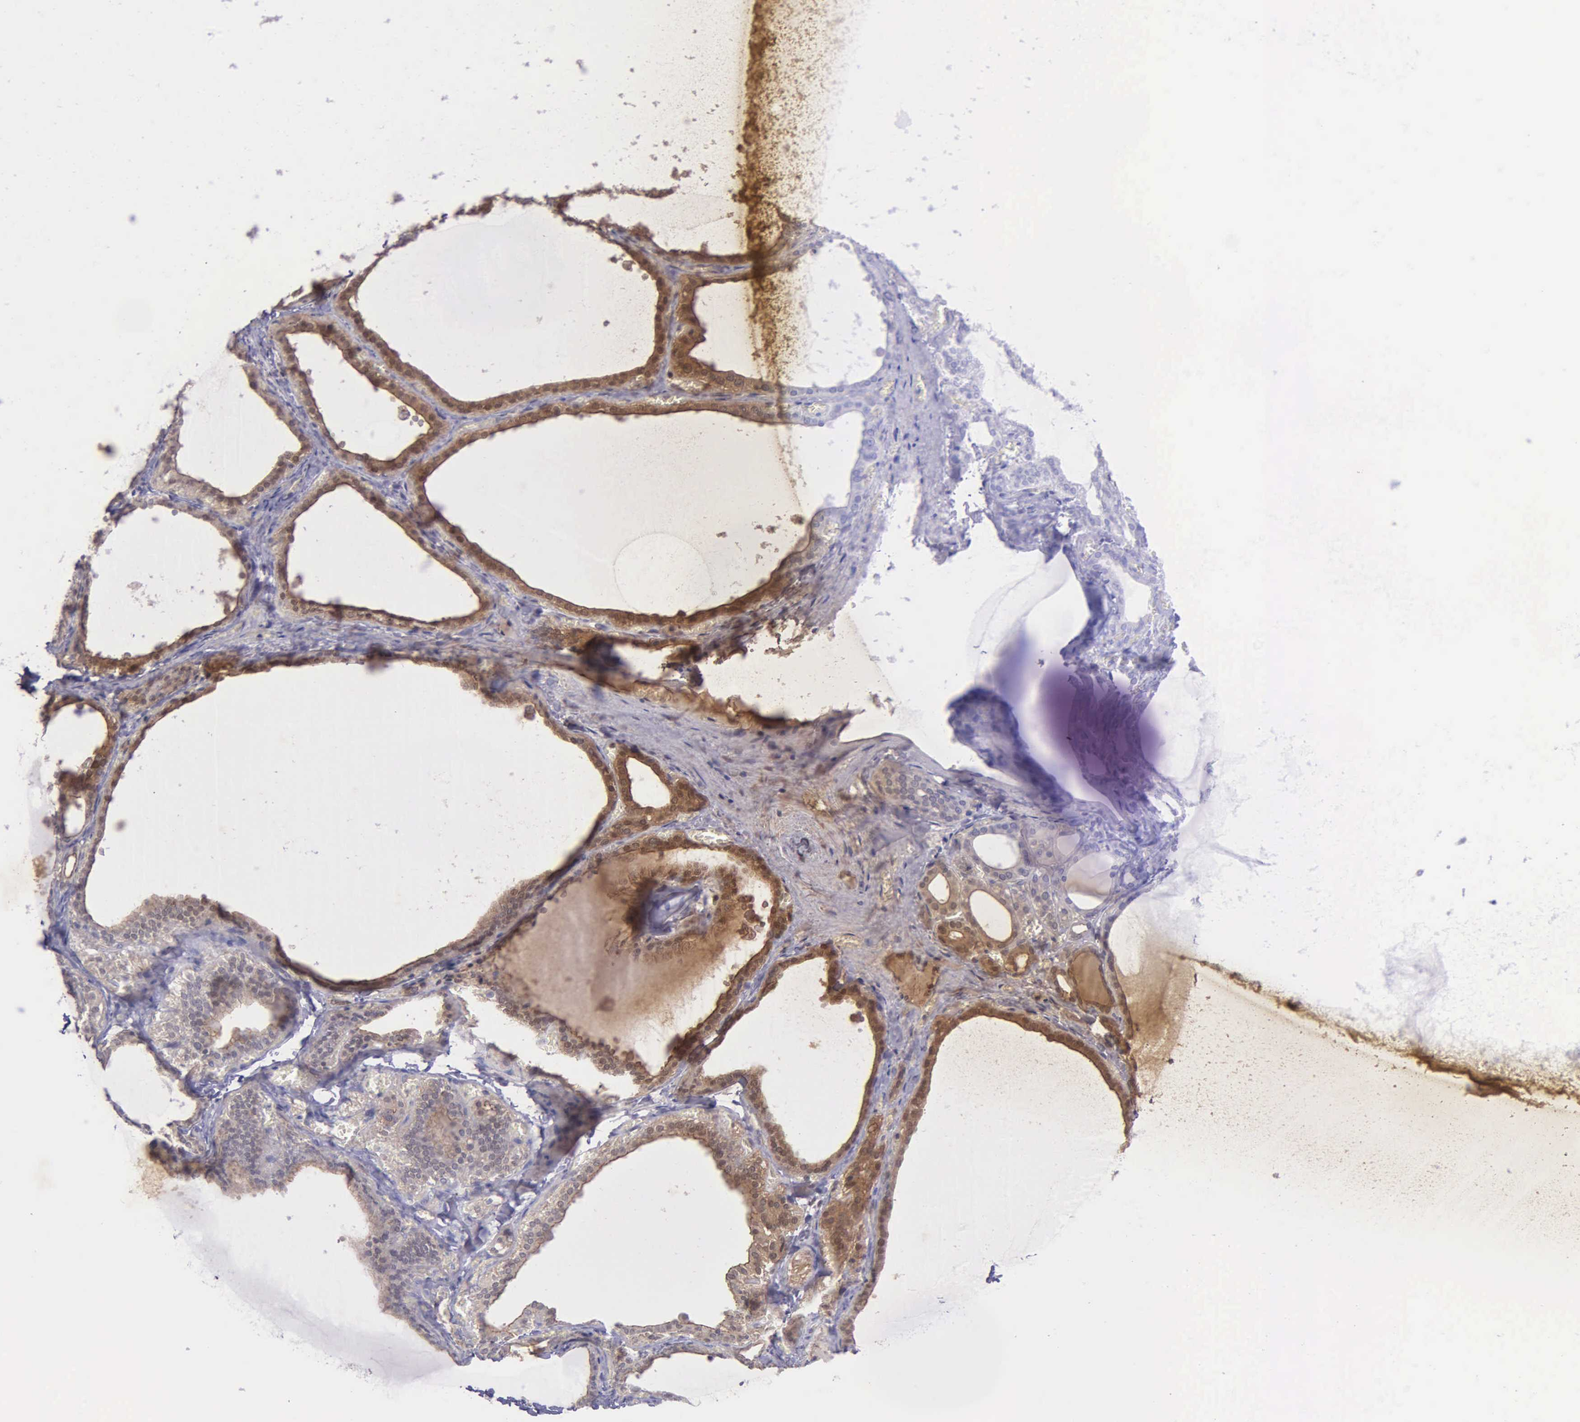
{"staining": {"intensity": "weak", "quantity": "25%-75%", "location": "cytoplasmic/membranous,nuclear"}, "tissue": "thyroid gland", "cell_type": "Glandular cells", "image_type": "normal", "snomed": [{"axis": "morphology", "description": "Normal tissue, NOS"}, {"axis": "topography", "description": "Thyroid gland"}], "caption": "Thyroid gland stained for a protein exhibits weak cytoplasmic/membranous,nuclear positivity in glandular cells.", "gene": "MICAL3", "patient": {"sex": "female", "age": 55}}